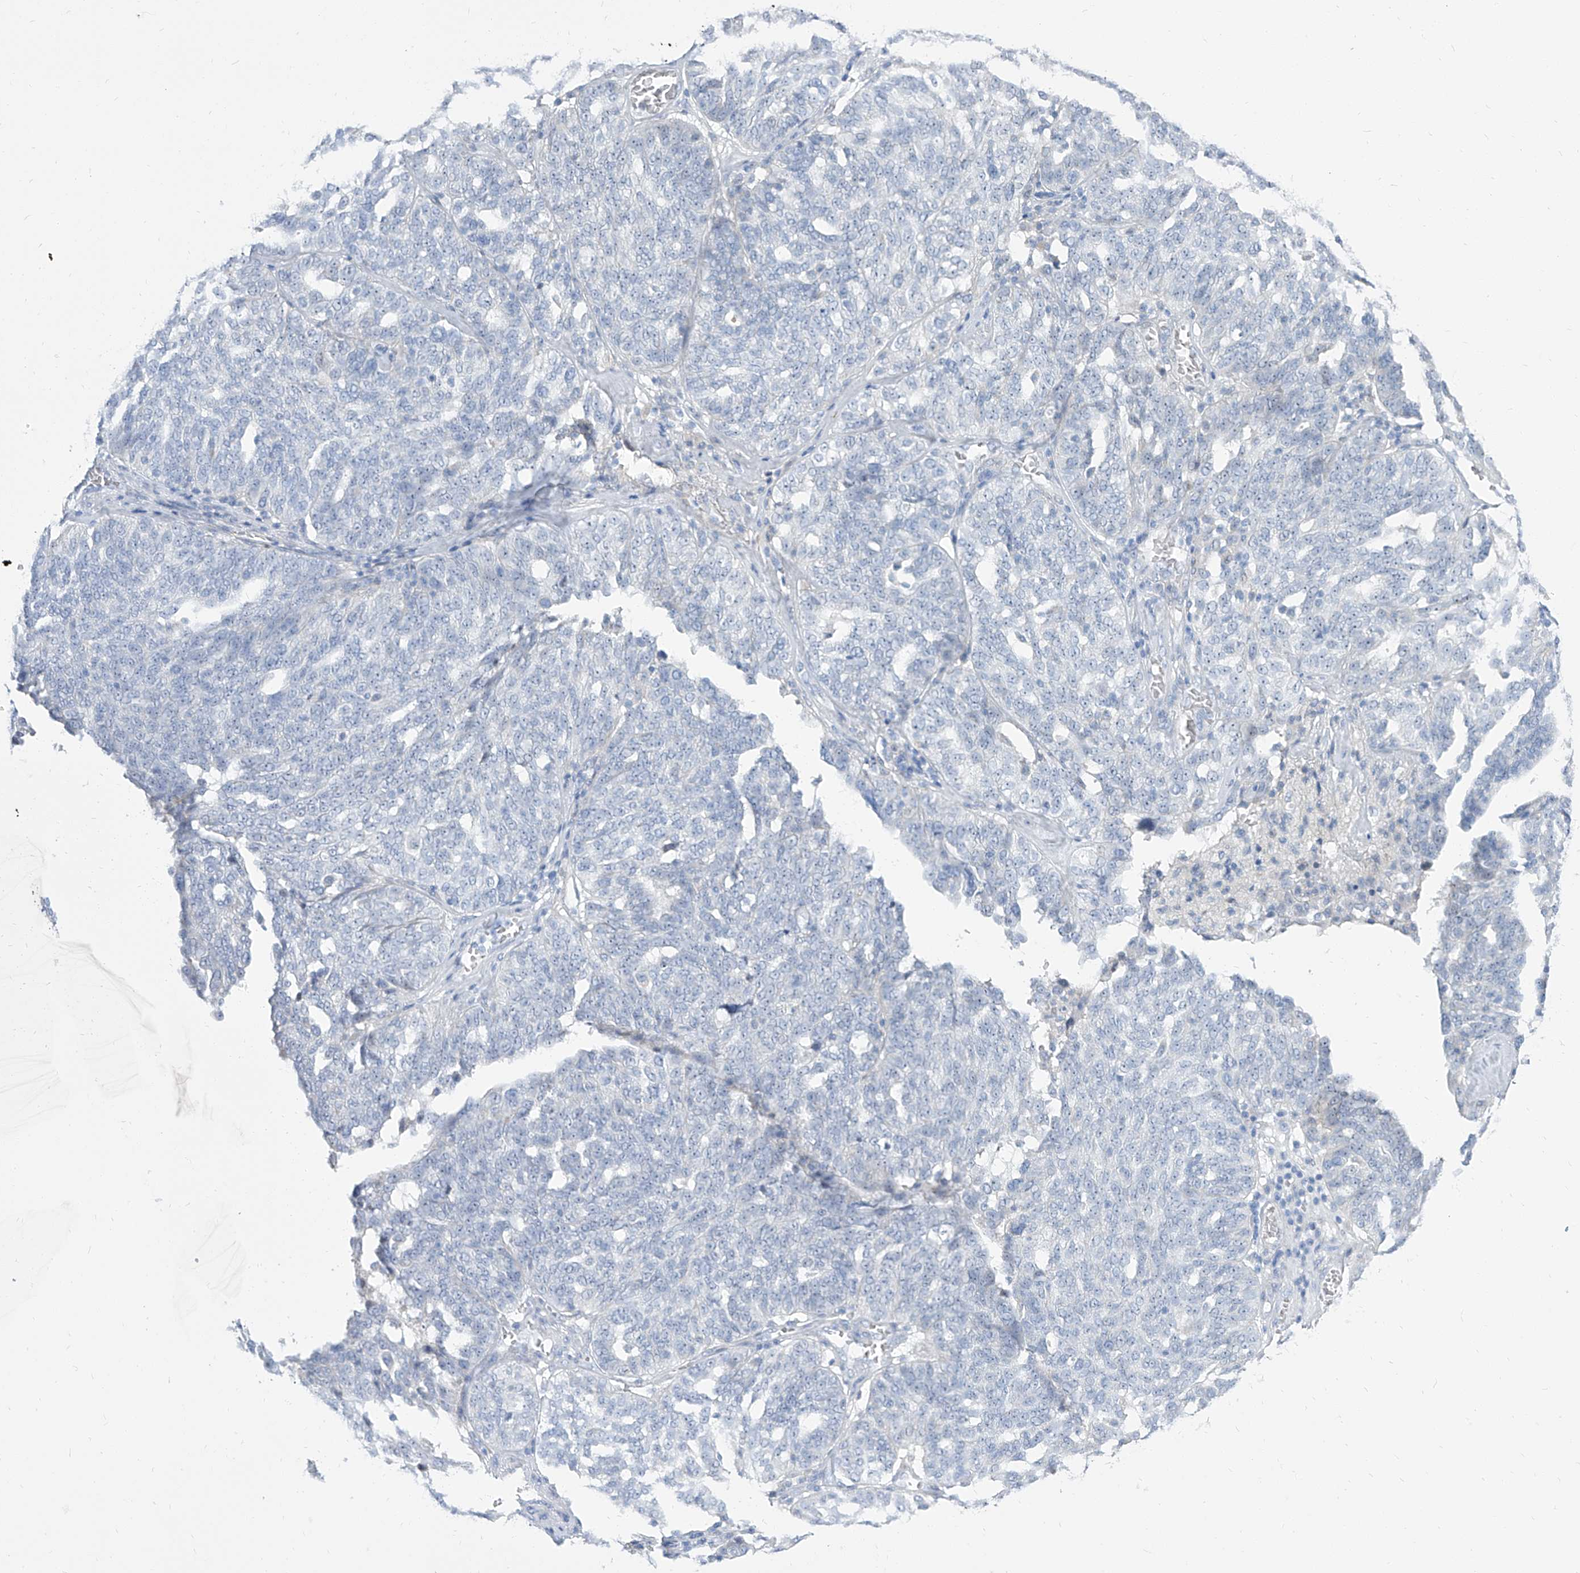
{"staining": {"intensity": "negative", "quantity": "none", "location": "none"}, "tissue": "ovarian cancer", "cell_type": "Tumor cells", "image_type": "cancer", "snomed": [{"axis": "morphology", "description": "Cystadenocarcinoma, serous, NOS"}, {"axis": "topography", "description": "Ovary"}], "caption": "The image reveals no significant expression in tumor cells of ovarian cancer.", "gene": "TXLNB", "patient": {"sex": "female", "age": 59}}